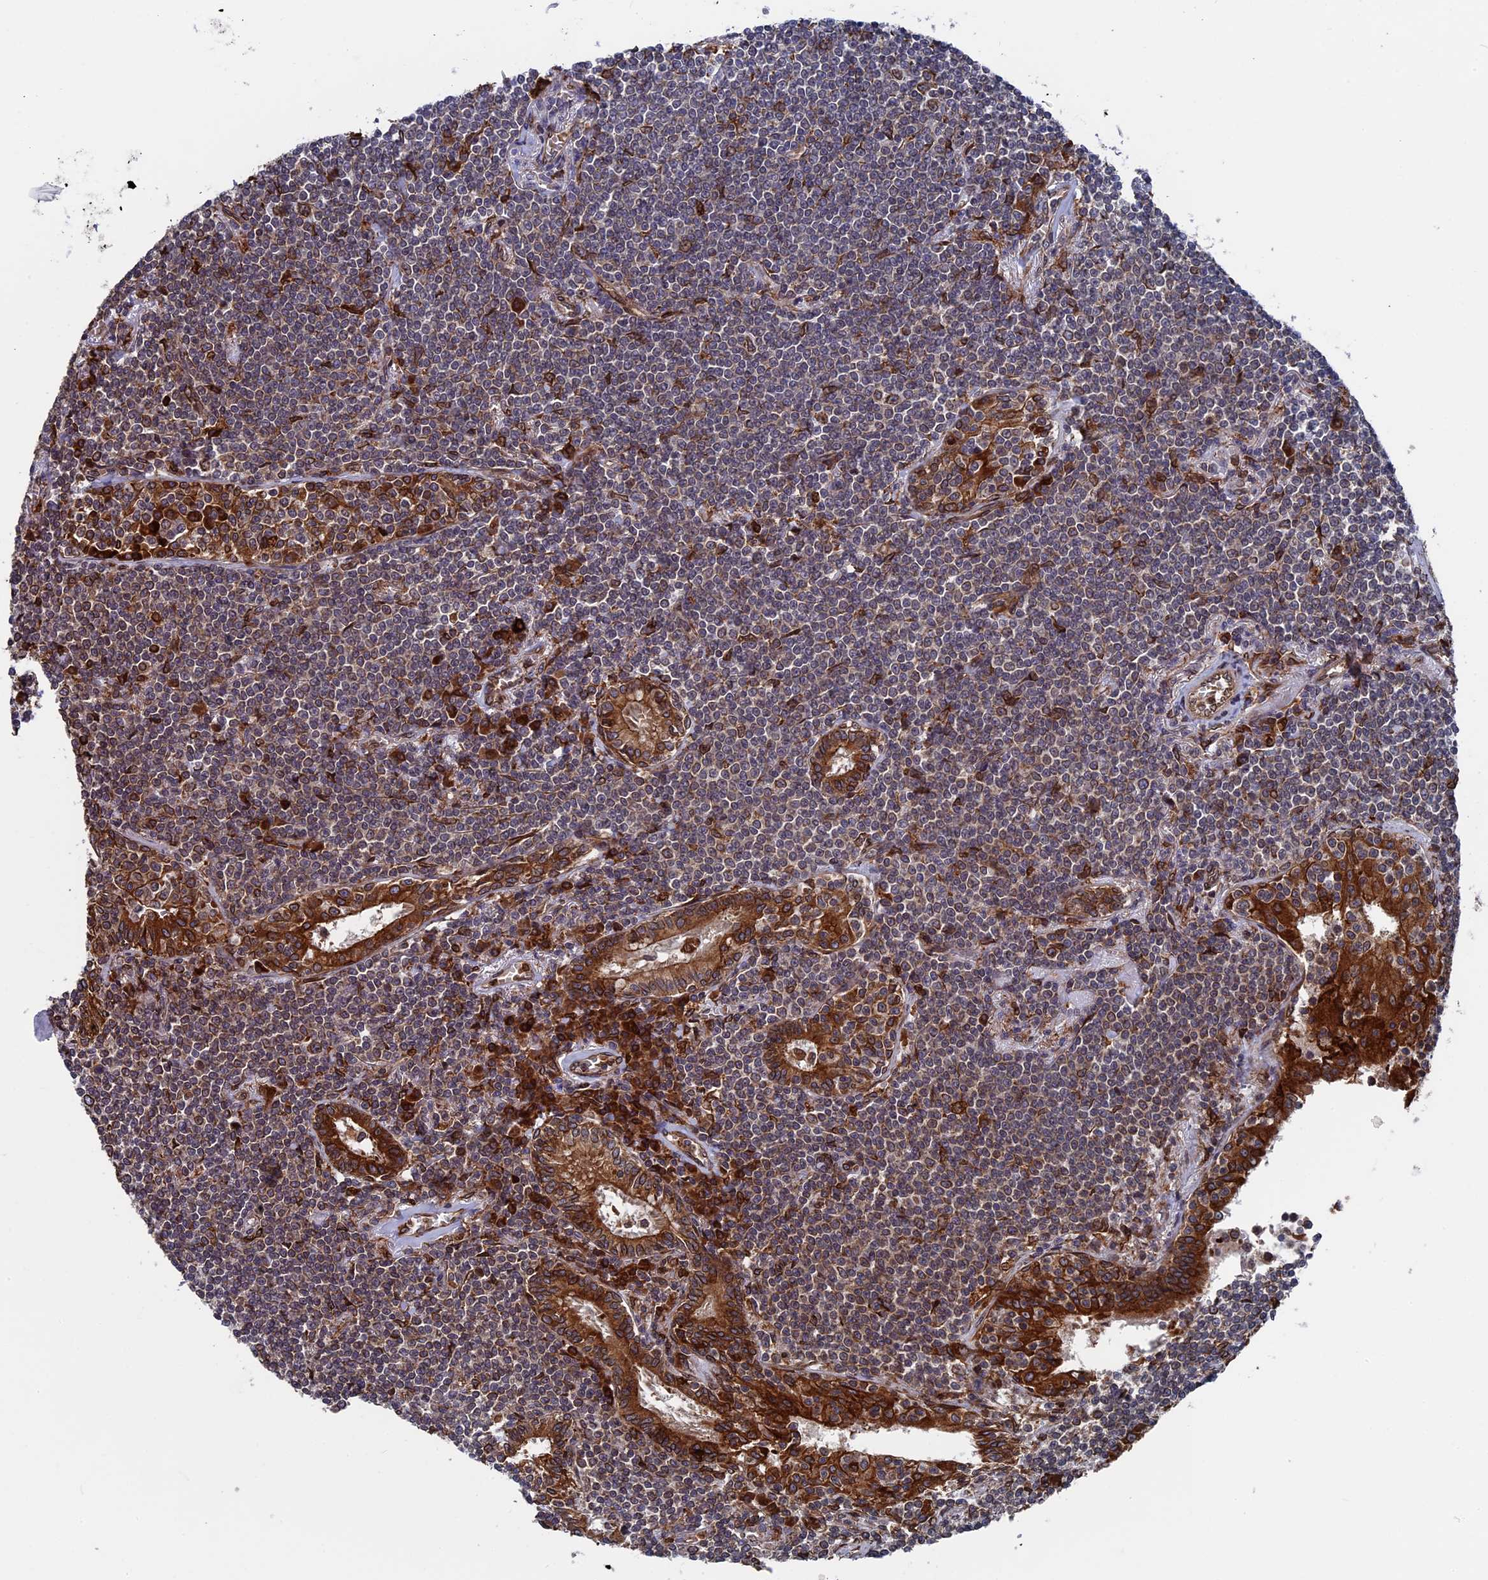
{"staining": {"intensity": "moderate", "quantity": "25%-75%", "location": "cytoplasmic/membranous"}, "tissue": "lymphoma", "cell_type": "Tumor cells", "image_type": "cancer", "snomed": [{"axis": "morphology", "description": "Malignant lymphoma, non-Hodgkin's type, Low grade"}, {"axis": "topography", "description": "Lung"}], "caption": "Moderate cytoplasmic/membranous protein staining is appreciated in about 25%-75% of tumor cells in malignant lymphoma, non-Hodgkin's type (low-grade).", "gene": "RPUSD1", "patient": {"sex": "female", "age": 71}}